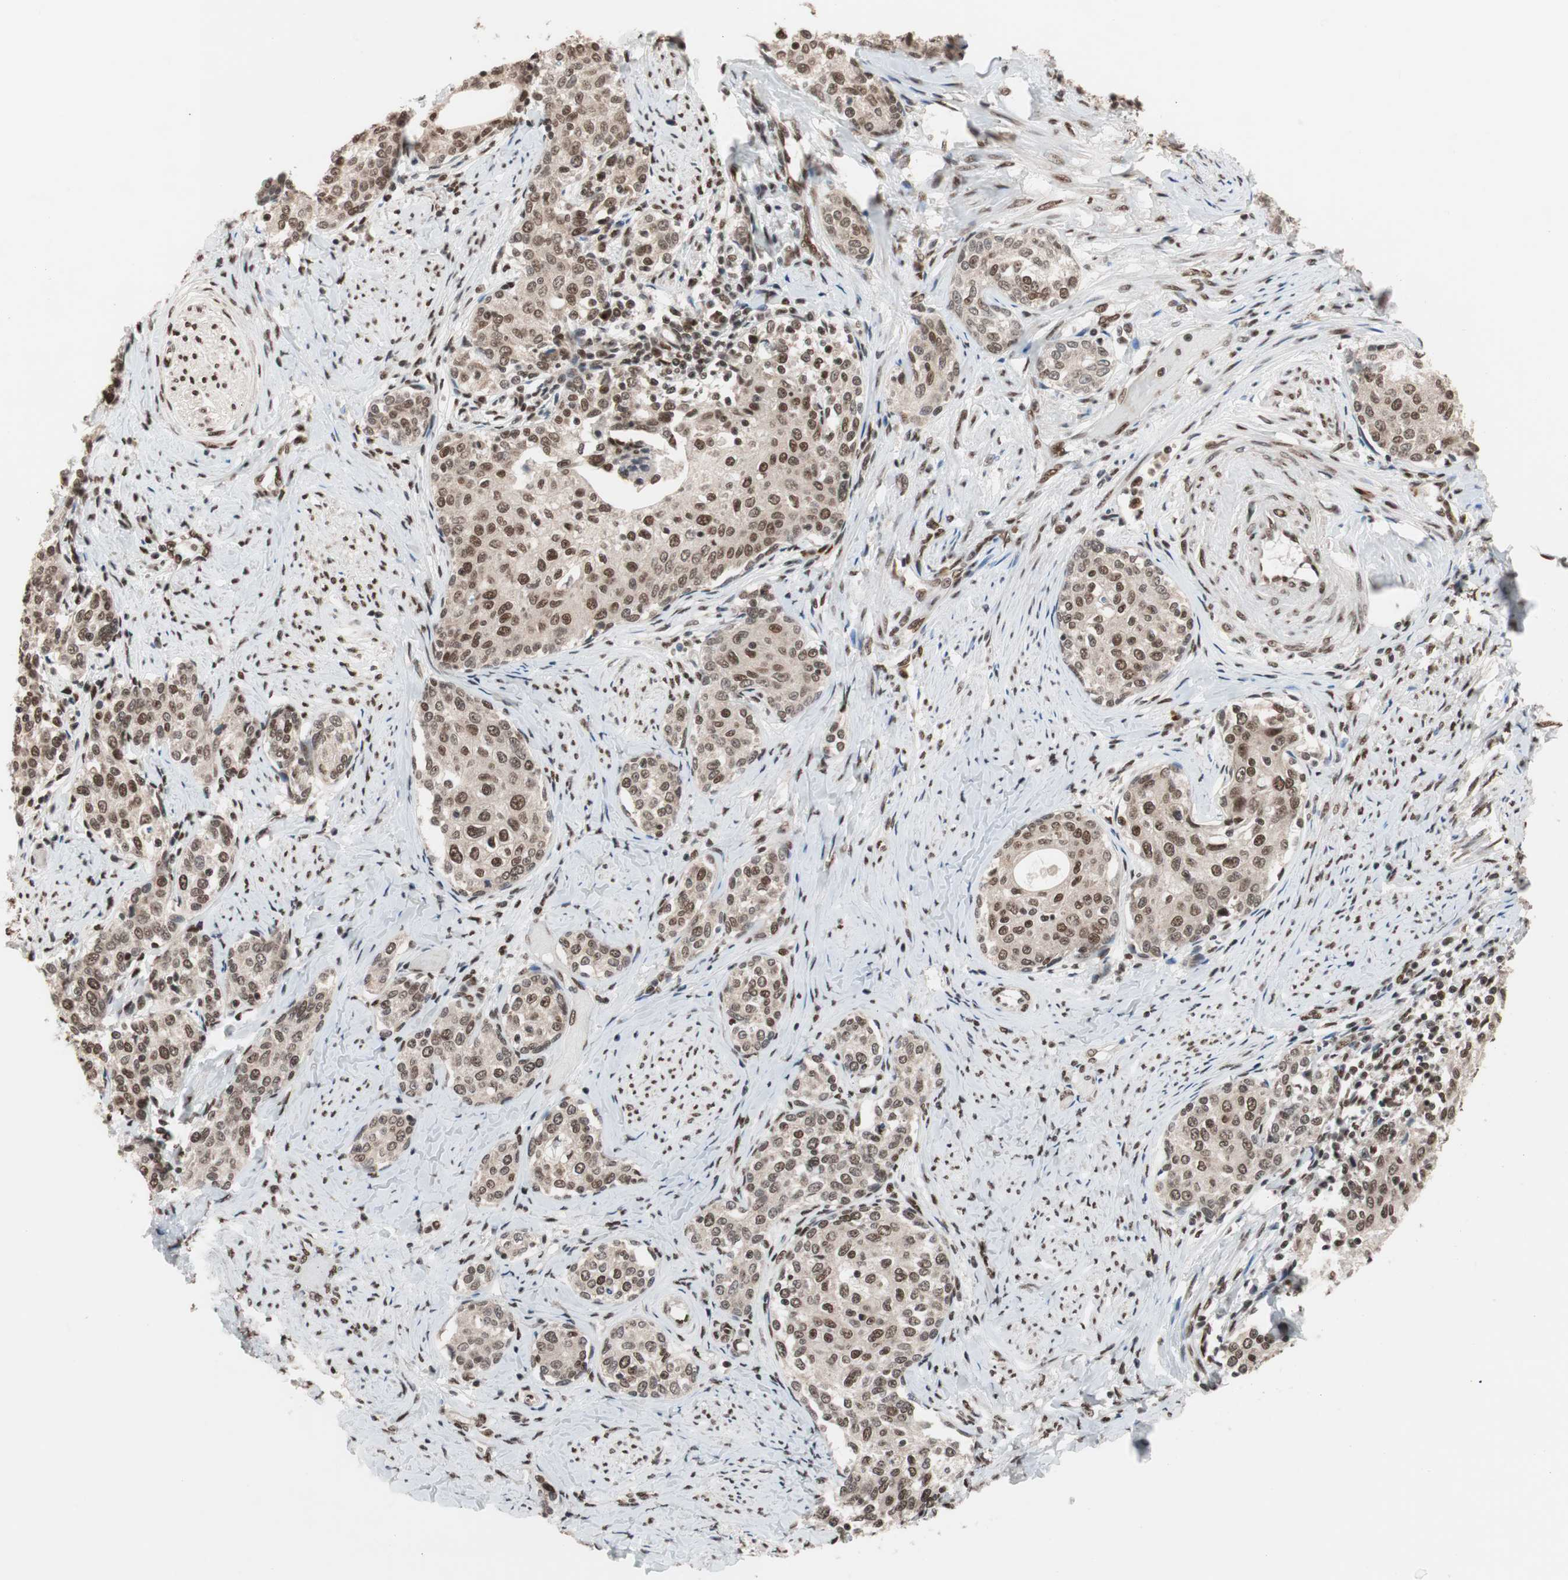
{"staining": {"intensity": "moderate", "quantity": ">75%", "location": "nuclear"}, "tissue": "cervical cancer", "cell_type": "Tumor cells", "image_type": "cancer", "snomed": [{"axis": "morphology", "description": "Squamous cell carcinoma, NOS"}, {"axis": "morphology", "description": "Adenocarcinoma, NOS"}, {"axis": "topography", "description": "Cervix"}], "caption": "Cervical squamous cell carcinoma was stained to show a protein in brown. There is medium levels of moderate nuclear positivity in approximately >75% of tumor cells. The staining was performed using DAB (3,3'-diaminobenzidine) to visualize the protein expression in brown, while the nuclei were stained in blue with hematoxylin (Magnification: 20x).", "gene": "CHAMP1", "patient": {"sex": "female", "age": 52}}